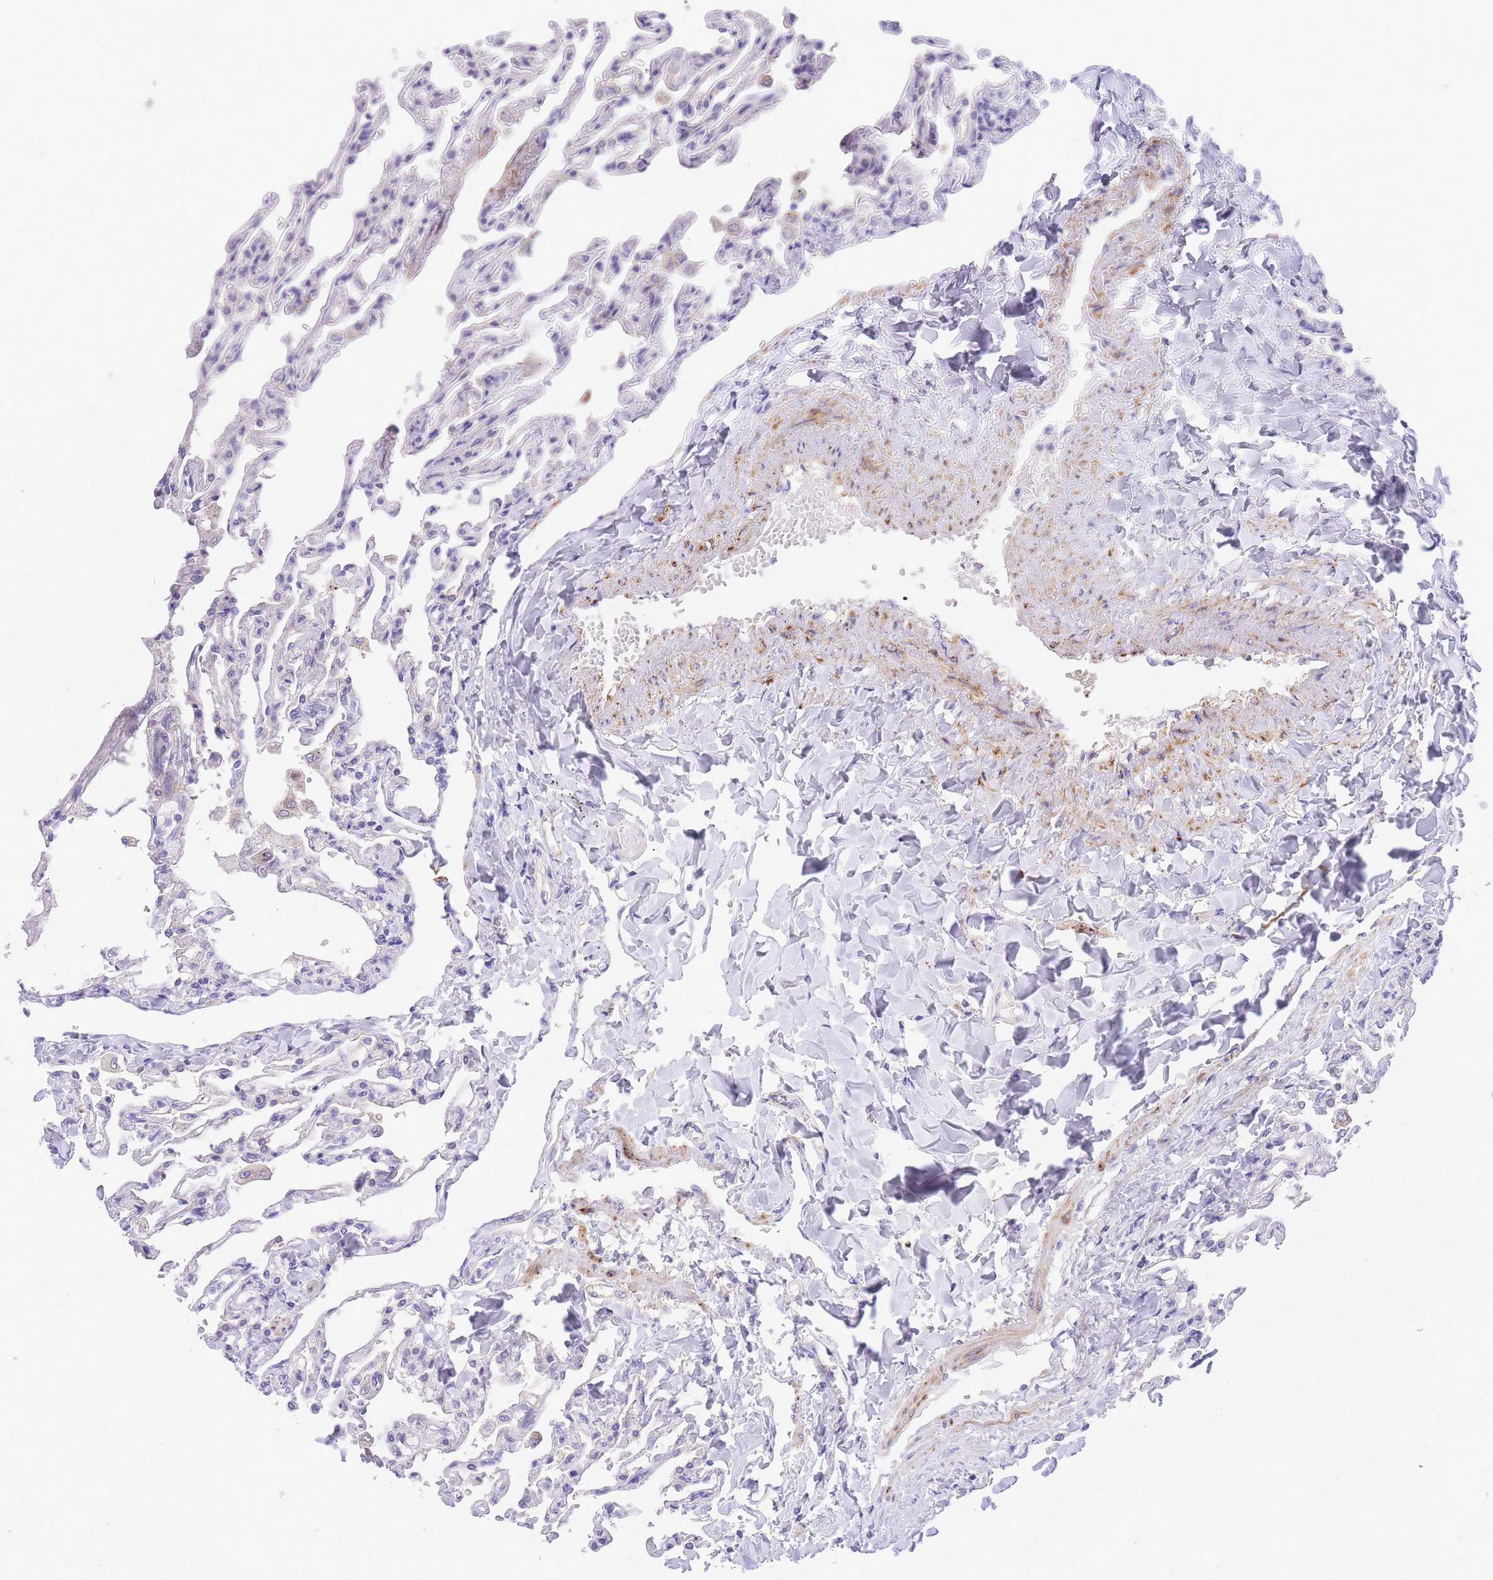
{"staining": {"intensity": "negative", "quantity": "none", "location": "none"}, "tissue": "lung", "cell_type": "Alveolar cells", "image_type": "normal", "snomed": [{"axis": "morphology", "description": "Normal tissue, NOS"}, {"axis": "topography", "description": "Lung"}], "caption": "An IHC histopathology image of benign lung is shown. There is no staining in alveolar cells of lung.", "gene": "S100PBP", "patient": {"sex": "male", "age": 21}}